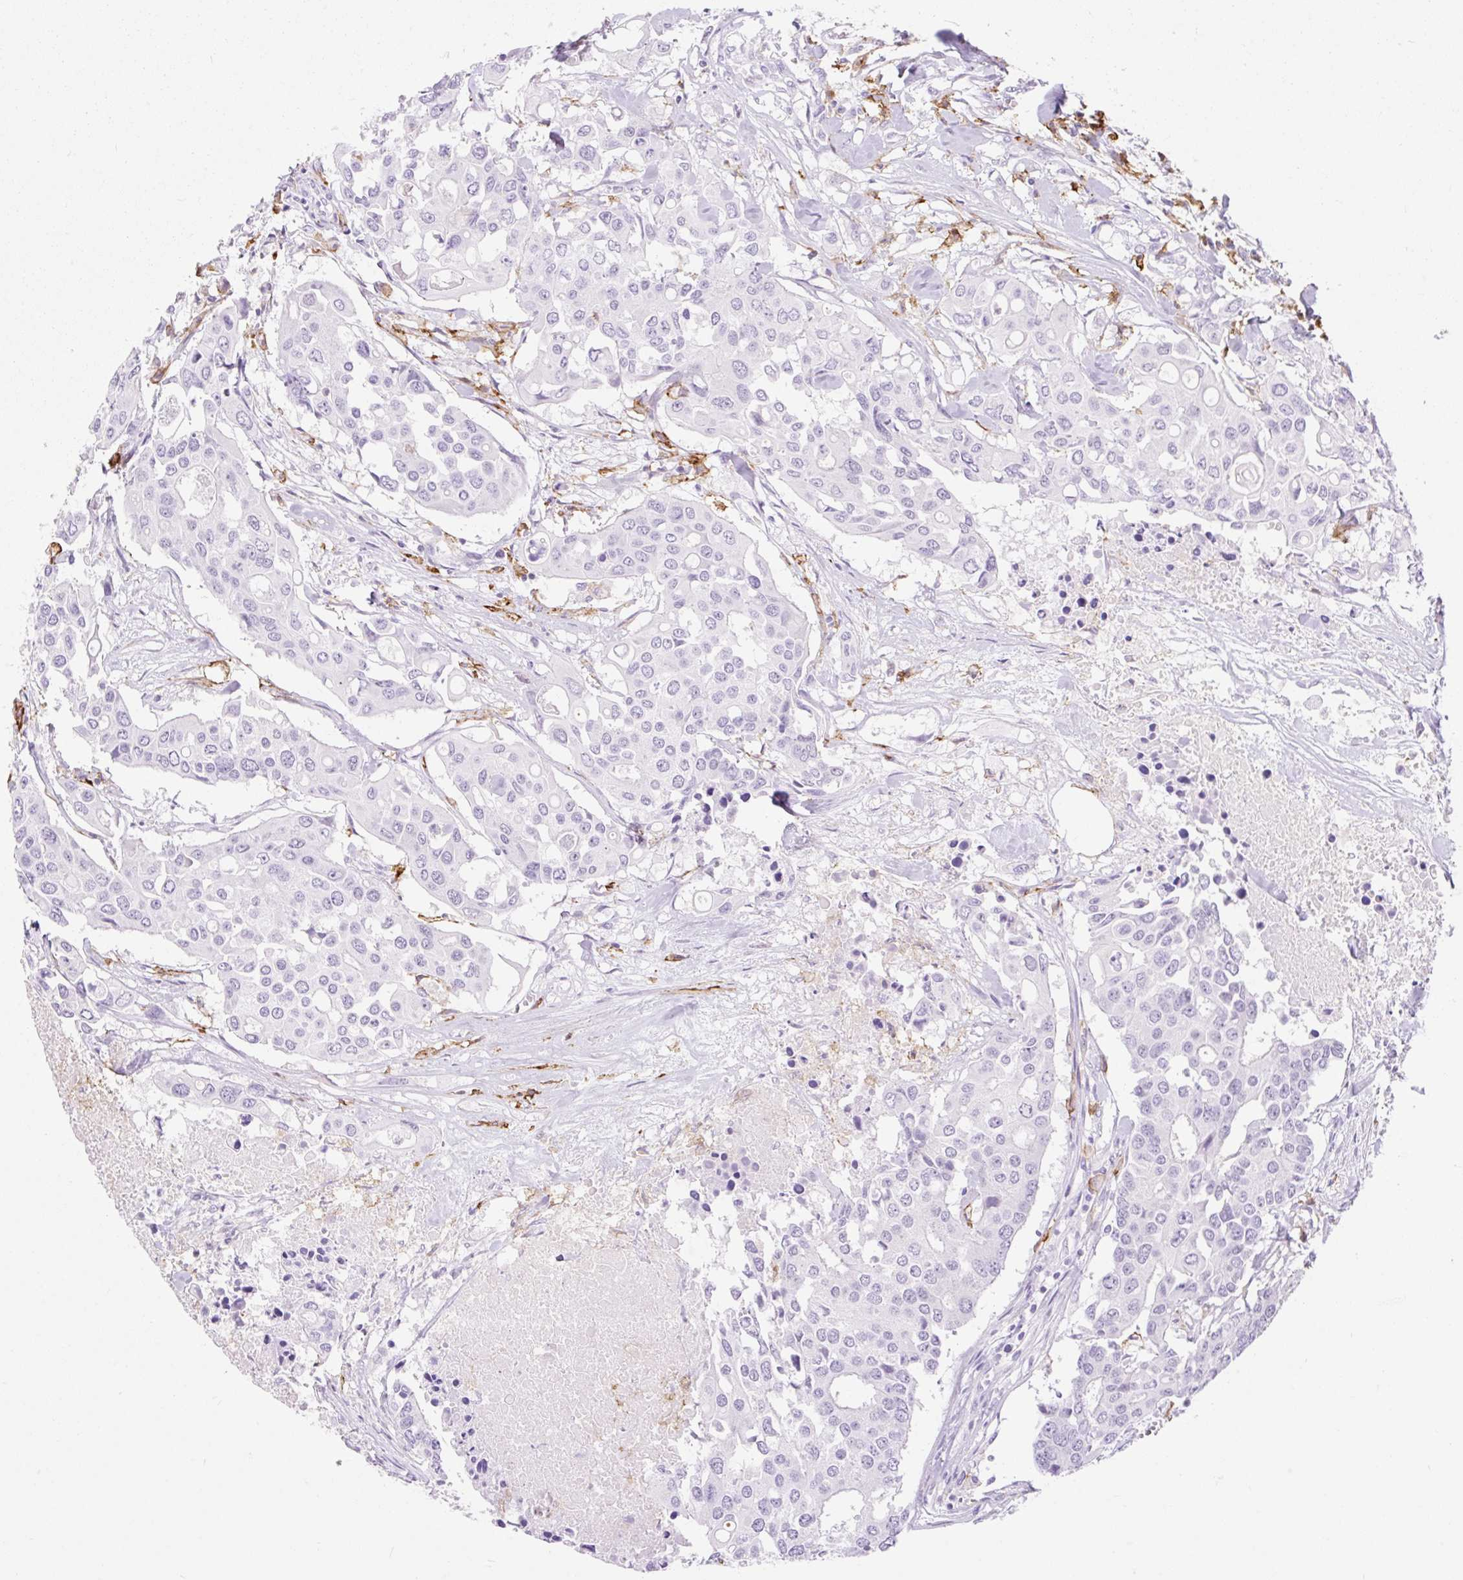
{"staining": {"intensity": "negative", "quantity": "none", "location": "none"}, "tissue": "colorectal cancer", "cell_type": "Tumor cells", "image_type": "cancer", "snomed": [{"axis": "morphology", "description": "Adenocarcinoma, NOS"}, {"axis": "topography", "description": "Colon"}], "caption": "IHC micrograph of human colorectal cancer stained for a protein (brown), which exhibits no expression in tumor cells. (DAB (3,3'-diaminobenzidine) IHC with hematoxylin counter stain).", "gene": "SIGLEC1", "patient": {"sex": "male", "age": 77}}